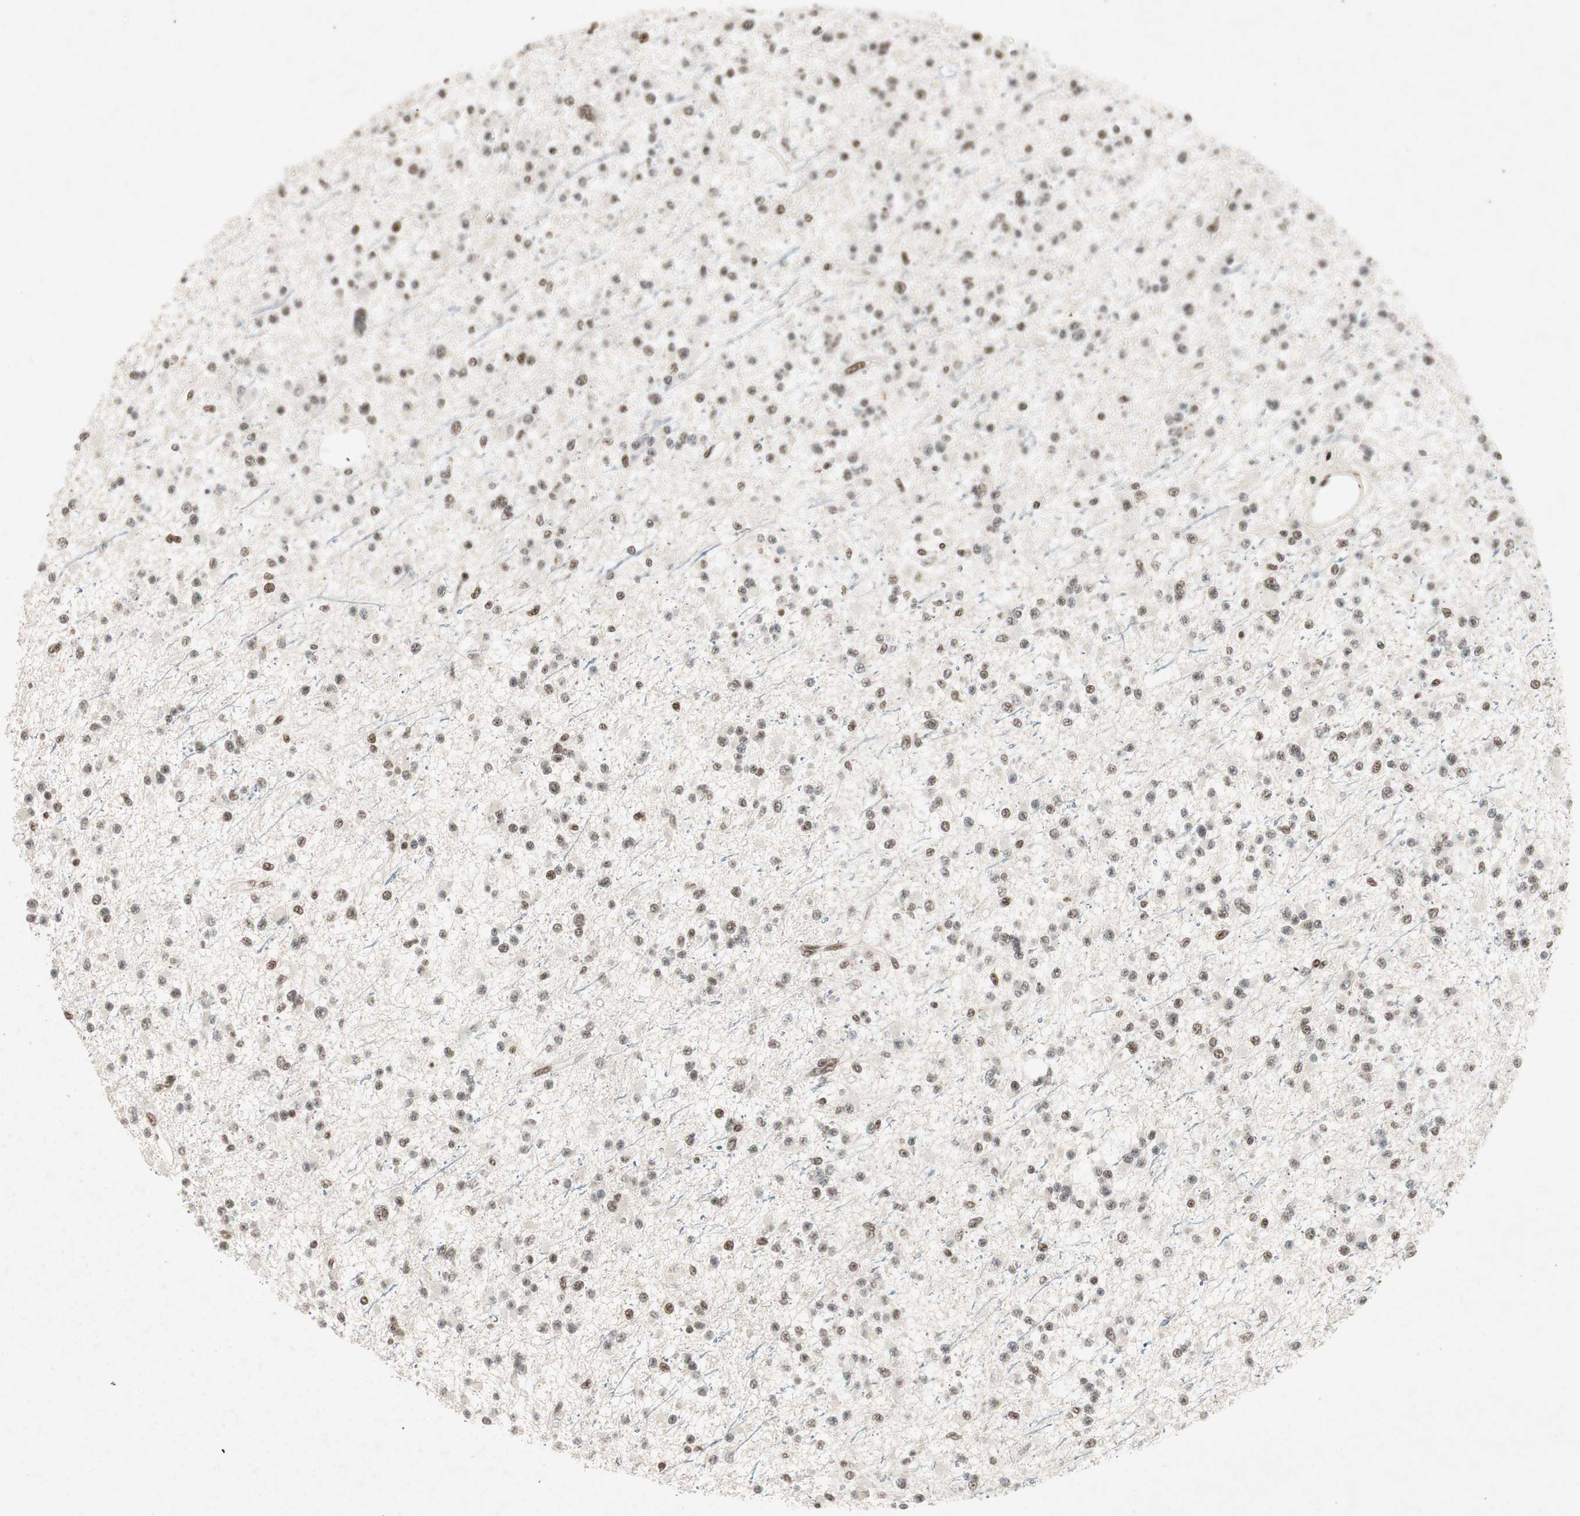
{"staining": {"intensity": "weak", "quantity": ">75%", "location": "nuclear"}, "tissue": "glioma", "cell_type": "Tumor cells", "image_type": "cancer", "snomed": [{"axis": "morphology", "description": "Glioma, malignant, Low grade"}, {"axis": "topography", "description": "Brain"}], "caption": "Immunohistochemistry of human malignant glioma (low-grade) exhibits low levels of weak nuclear expression in about >75% of tumor cells.", "gene": "NCBP3", "patient": {"sex": "female", "age": 22}}